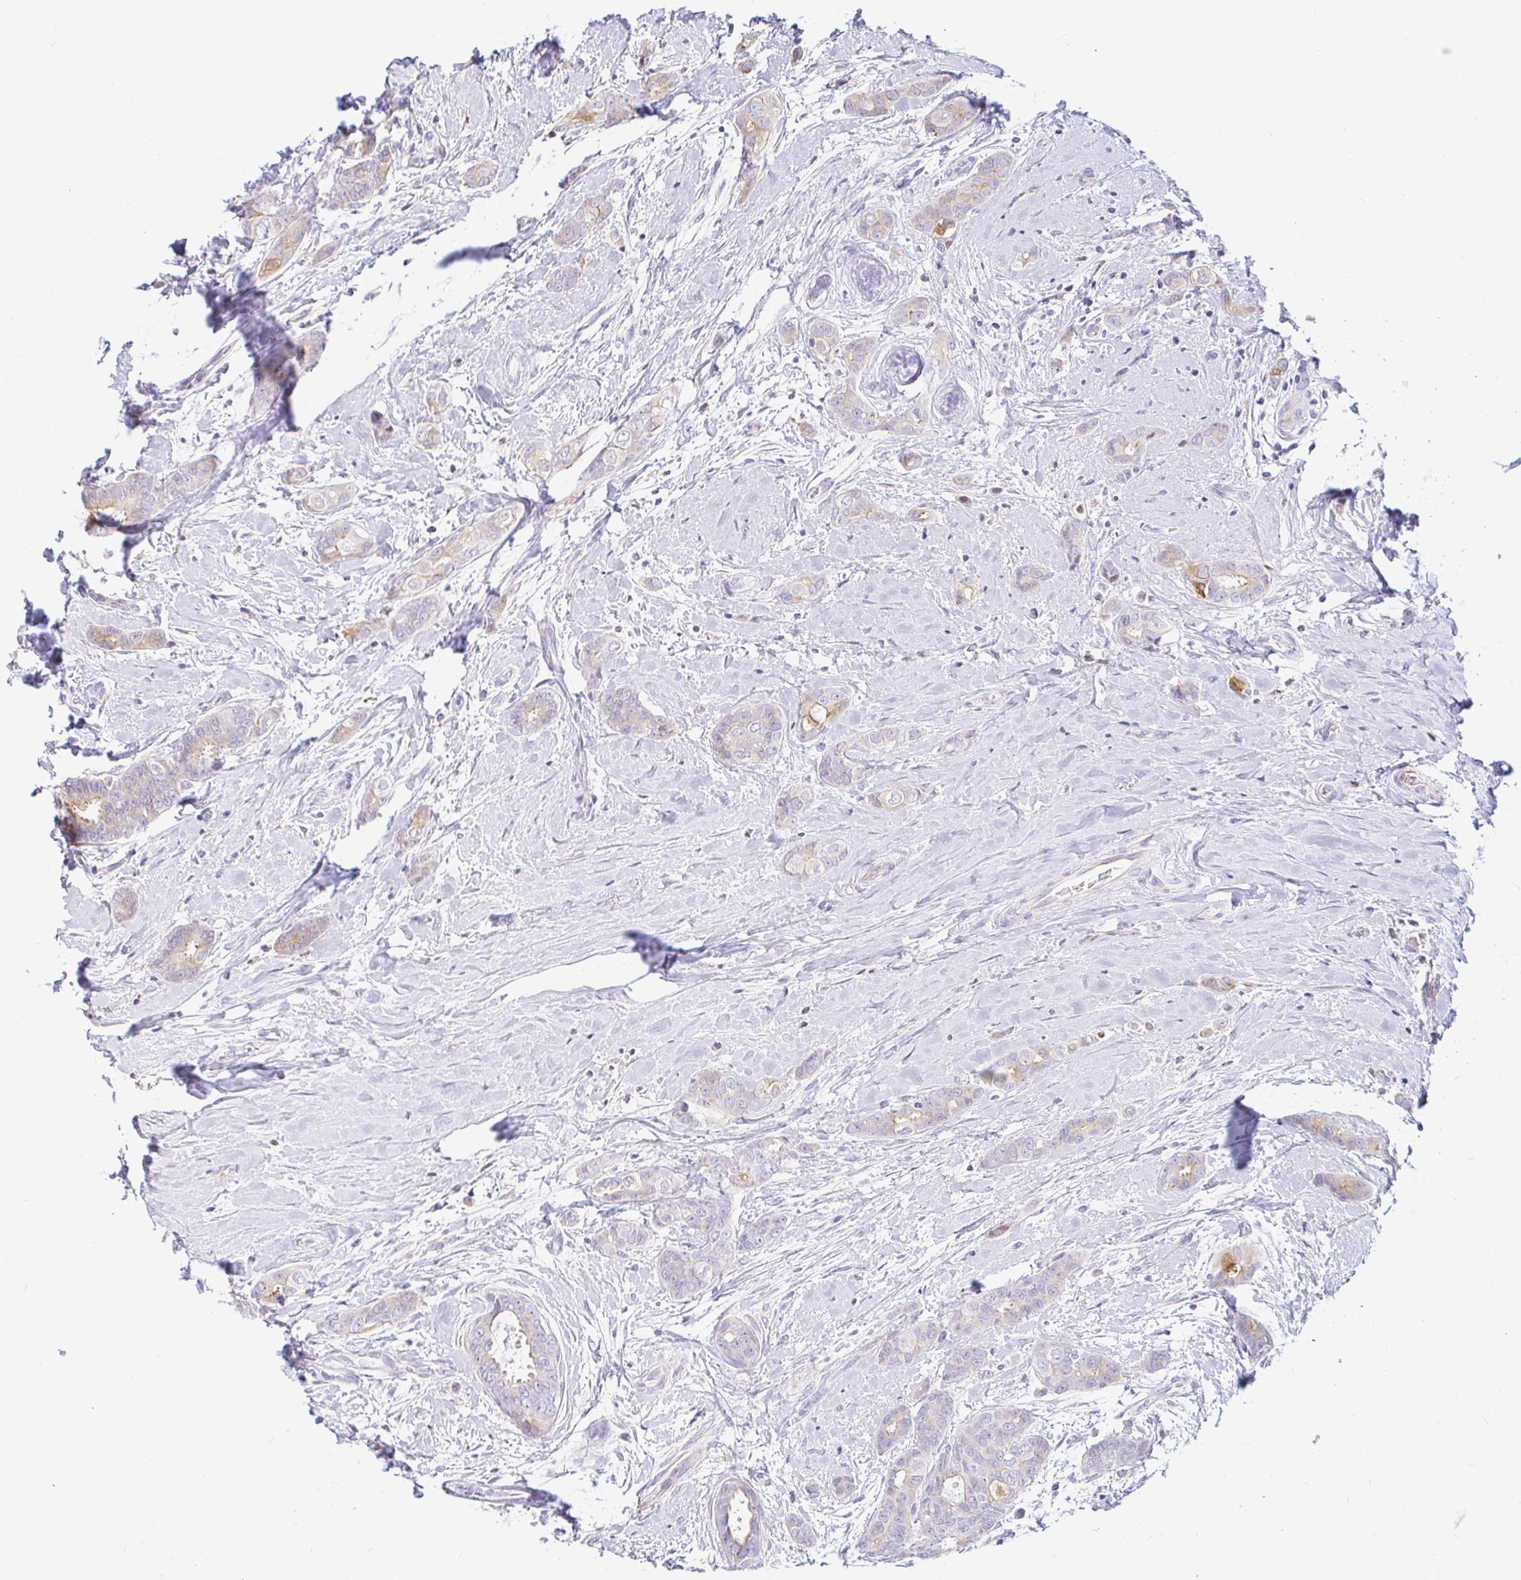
{"staining": {"intensity": "weak", "quantity": "25%-75%", "location": "cytoplasmic/membranous"}, "tissue": "breast cancer", "cell_type": "Tumor cells", "image_type": "cancer", "snomed": [{"axis": "morphology", "description": "Duct carcinoma"}, {"axis": "topography", "description": "Breast"}], "caption": "Immunohistochemical staining of human breast cancer (invasive ductal carcinoma) demonstrates low levels of weak cytoplasmic/membranous protein staining in approximately 25%-75% of tumor cells.", "gene": "CAPSL", "patient": {"sex": "female", "age": 45}}